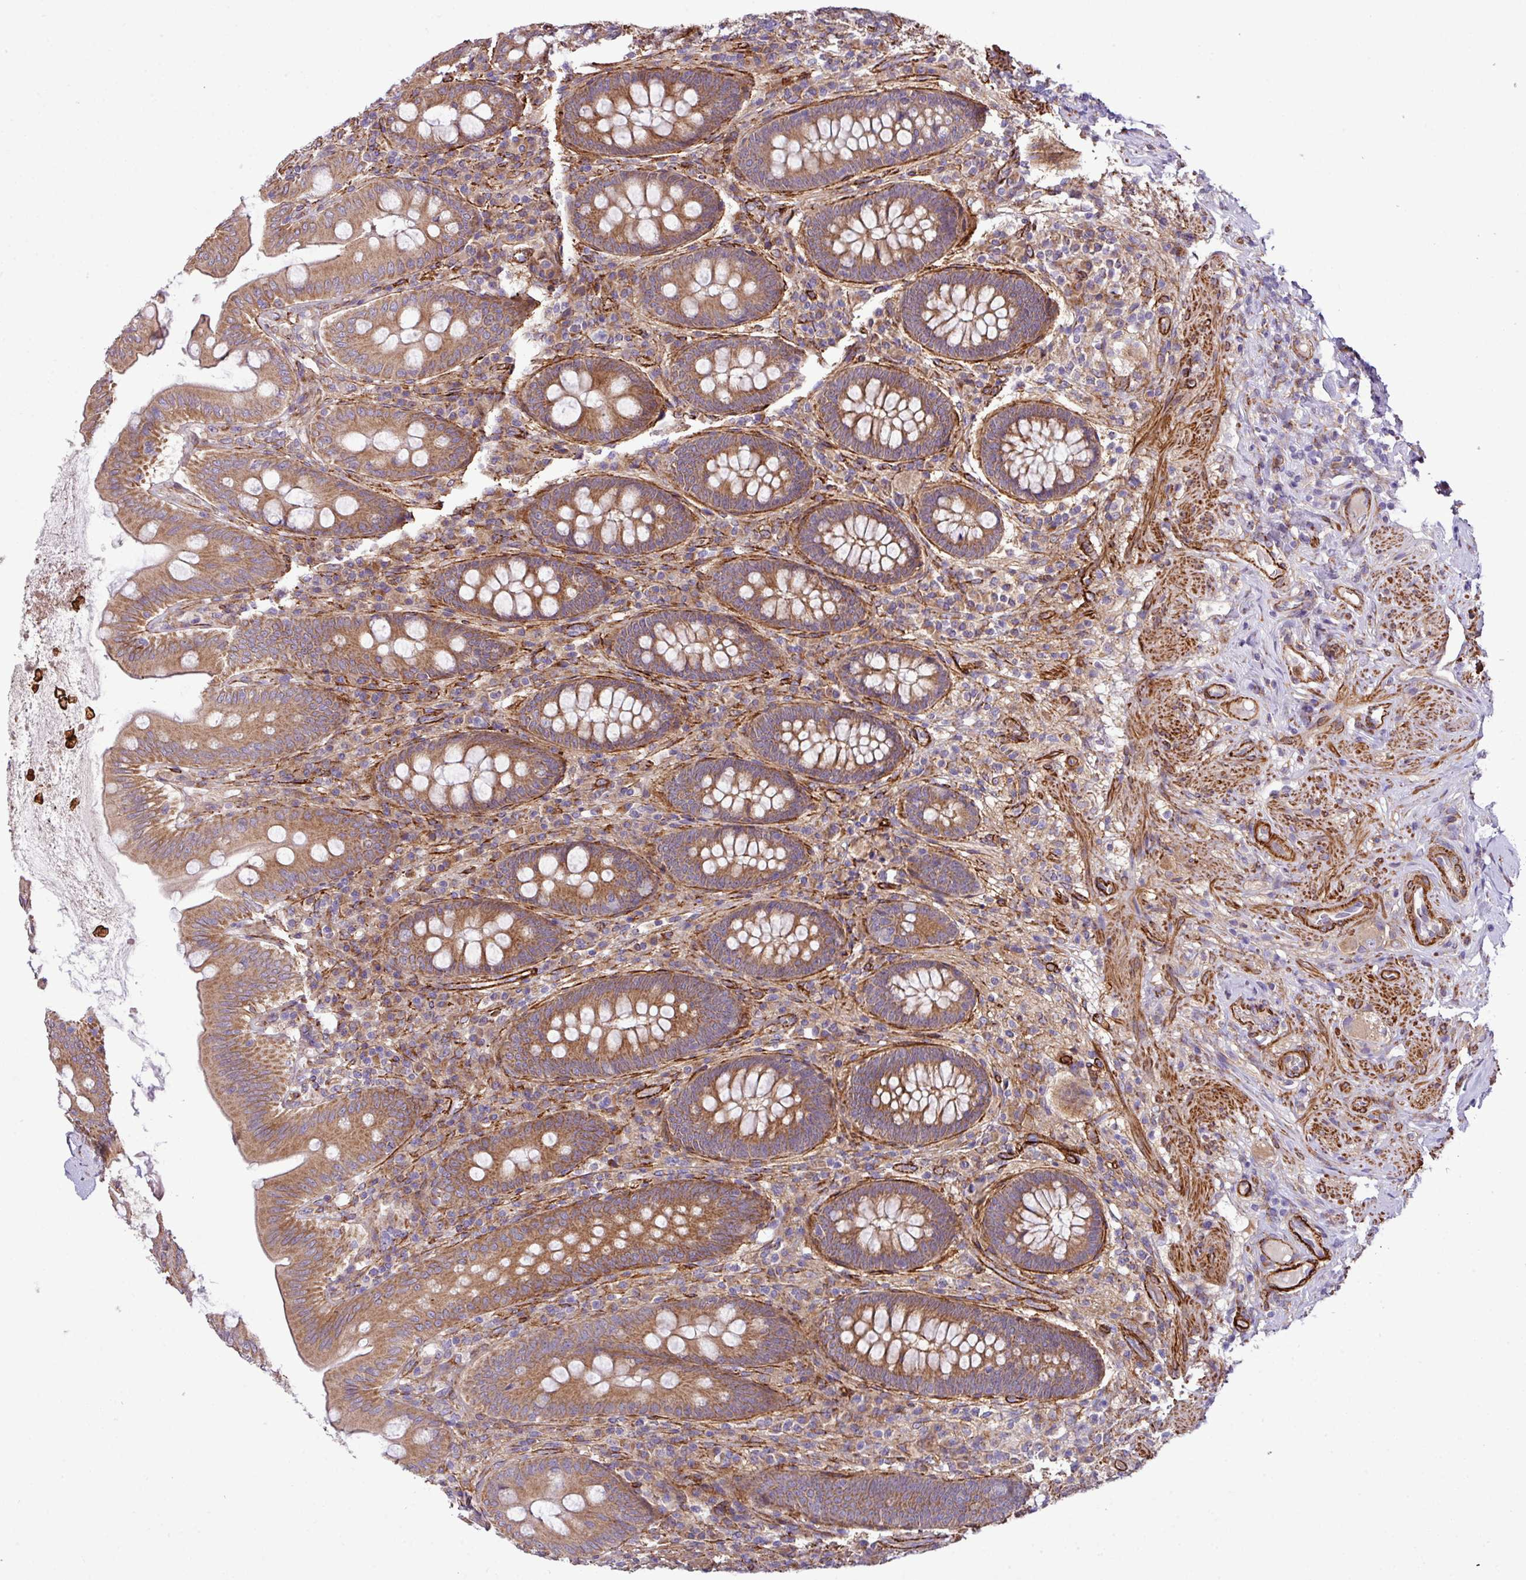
{"staining": {"intensity": "moderate", "quantity": ">75%", "location": "cytoplasmic/membranous"}, "tissue": "appendix", "cell_type": "Glandular cells", "image_type": "normal", "snomed": [{"axis": "morphology", "description": "Normal tissue, NOS"}, {"axis": "topography", "description": "Appendix"}], "caption": "Immunohistochemistry (IHC) (DAB (3,3'-diaminobenzidine)) staining of normal human appendix exhibits moderate cytoplasmic/membranous protein positivity in about >75% of glandular cells.", "gene": "FAM47E", "patient": {"sex": "male", "age": 71}}